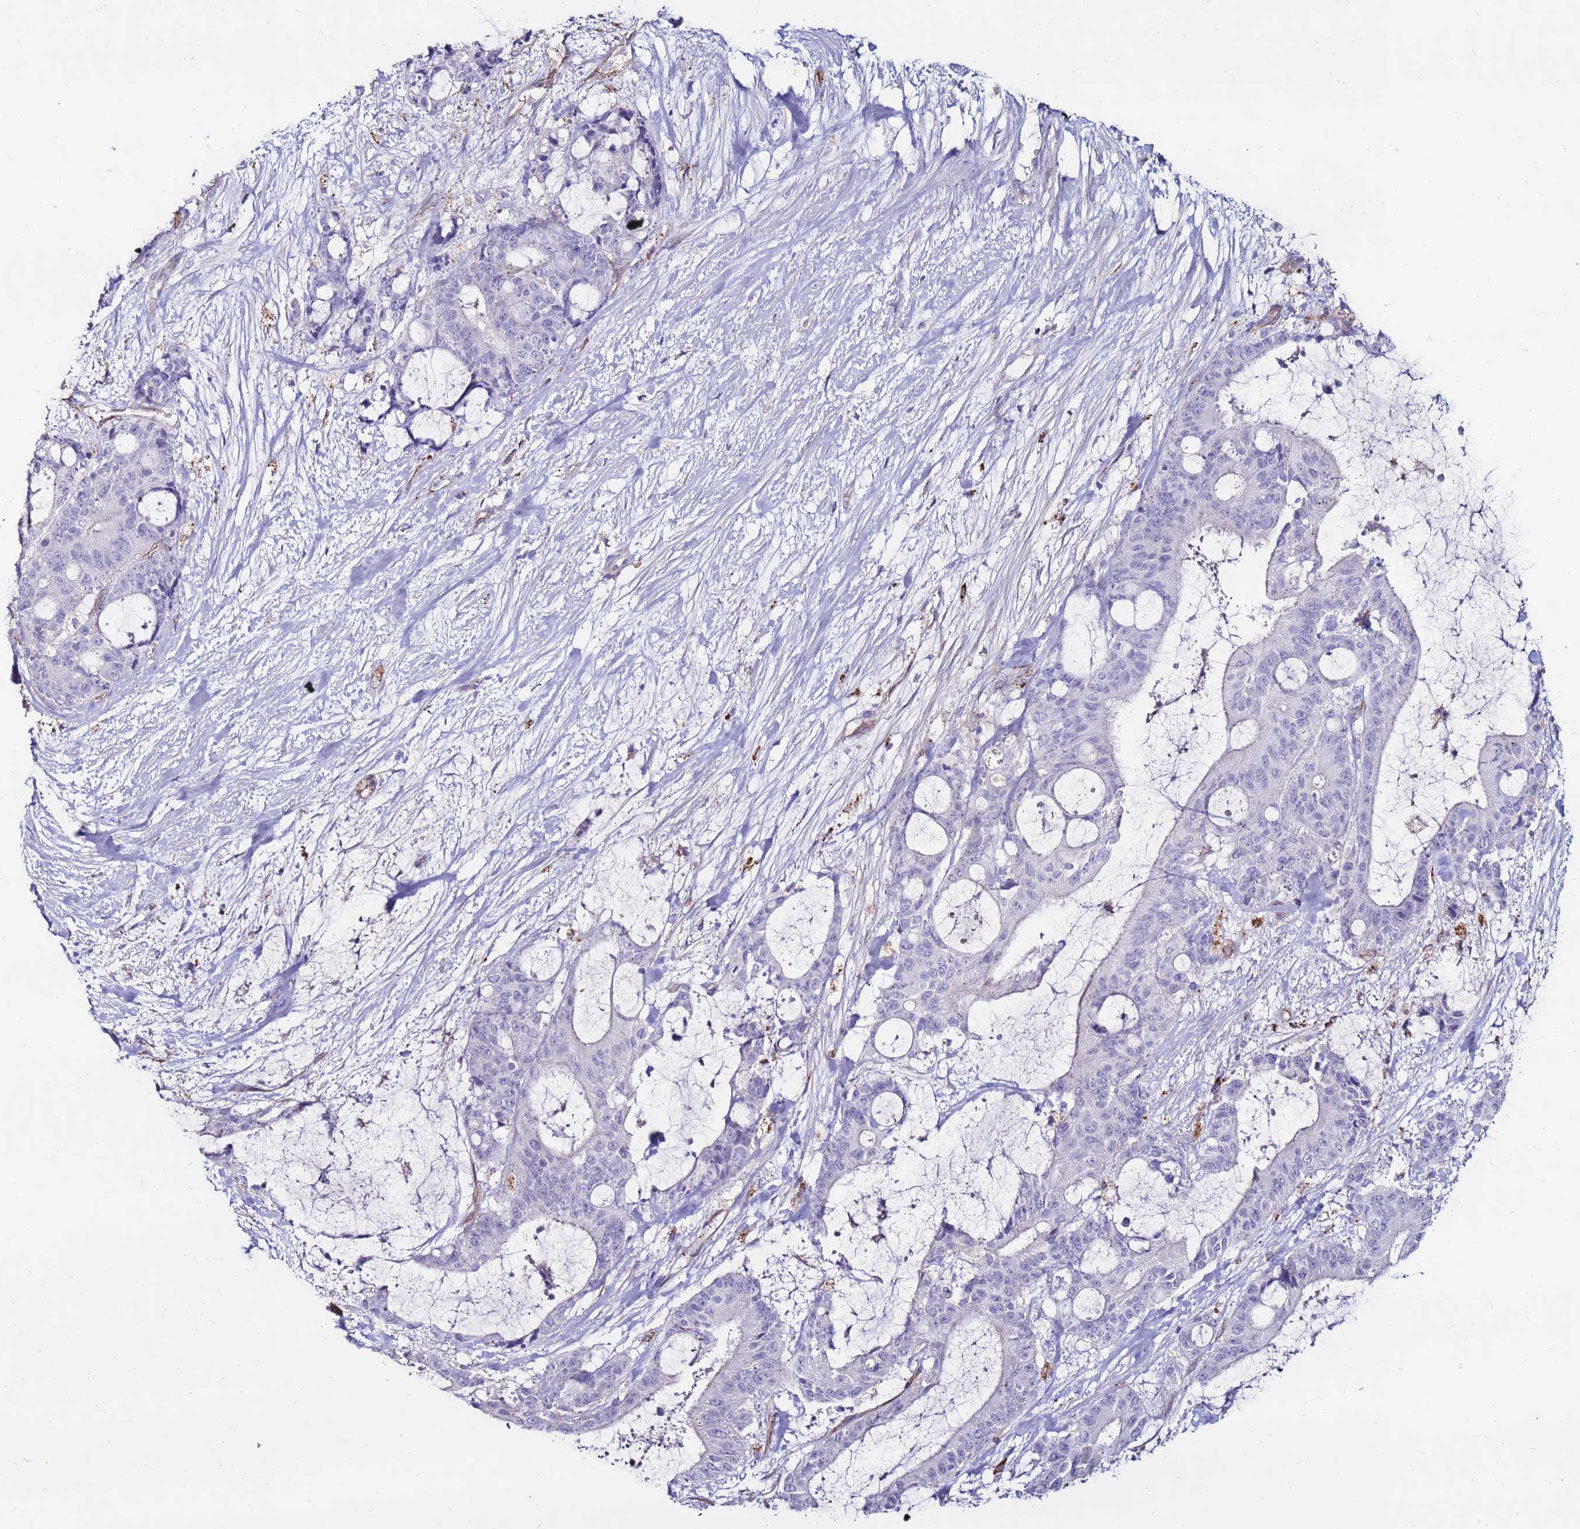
{"staining": {"intensity": "negative", "quantity": "none", "location": "none"}, "tissue": "liver cancer", "cell_type": "Tumor cells", "image_type": "cancer", "snomed": [{"axis": "morphology", "description": "Normal tissue, NOS"}, {"axis": "morphology", "description": "Cholangiocarcinoma"}, {"axis": "topography", "description": "Liver"}, {"axis": "topography", "description": "Peripheral nerve tissue"}], "caption": "Cholangiocarcinoma (liver) was stained to show a protein in brown. There is no significant positivity in tumor cells.", "gene": "CLEC4M", "patient": {"sex": "female", "age": 73}}